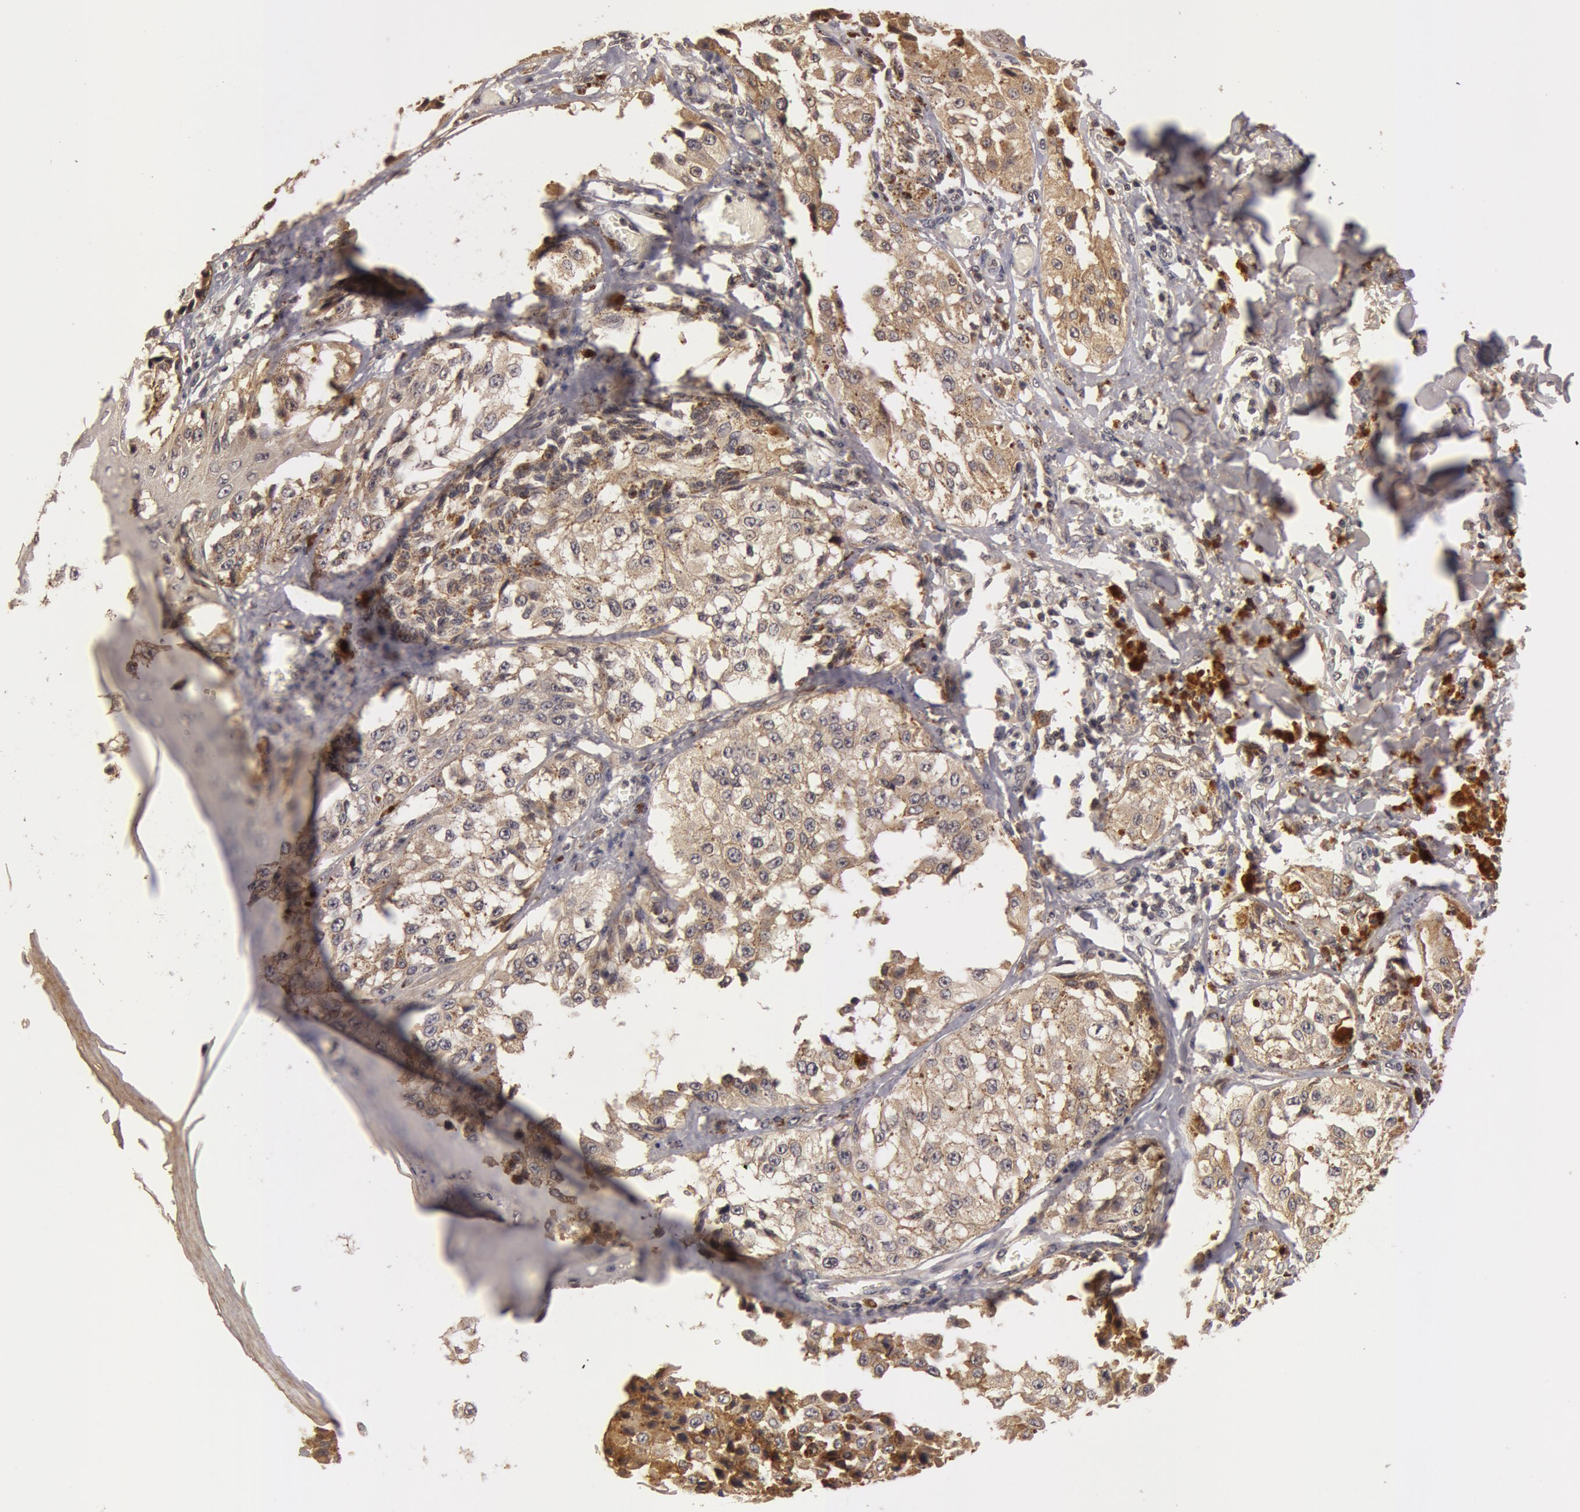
{"staining": {"intensity": "weak", "quantity": ">75%", "location": "cytoplasmic/membranous"}, "tissue": "melanoma", "cell_type": "Tumor cells", "image_type": "cancer", "snomed": [{"axis": "morphology", "description": "Malignant melanoma, NOS"}, {"axis": "topography", "description": "Skin"}], "caption": "Melanoma was stained to show a protein in brown. There is low levels of weak cytoplasmic/membranous expression in about >75% of tumor cells. (DAB (3,3'-diaminobenzidine) IHC, brown staining for protein, blue staining for nuclei).", "gene": "BCHE", "patient": {"sex": "female", "age": 82}}